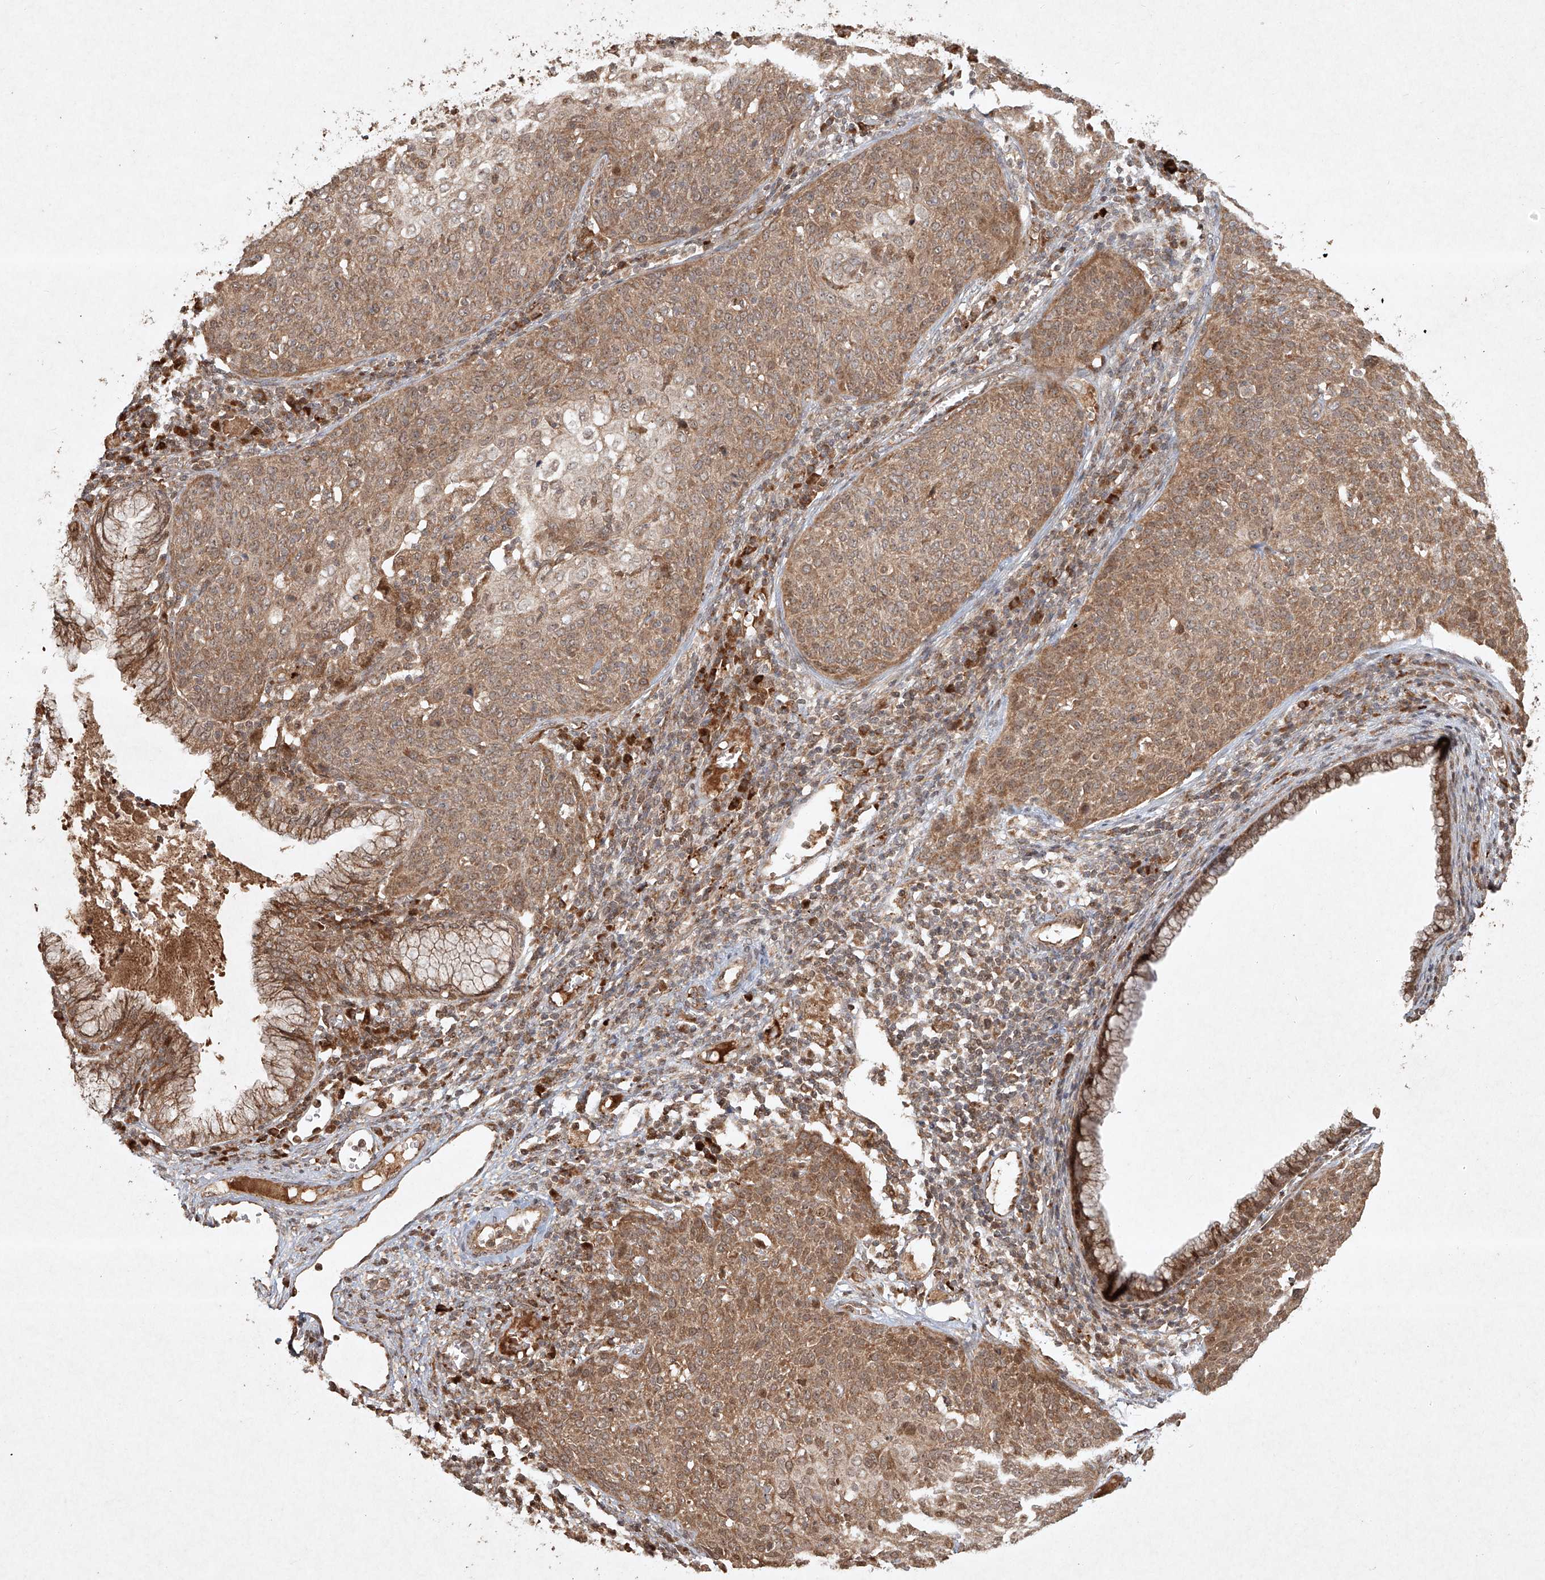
{"staining": {"intensity": "moderate", "quantity": ">75%", "location": "cytoplasmic/membranous"}, "tissue": "cervical cancer", "cell_type": "Tumor cells", "image_type": "cancer", "snomed": [{"axis": "morphology", "description": "Squamous cell carcinoma, NOS"}, {"axis": "topography", "description": "Cervix"}], "caption": "Cervical squamous cell carcinoma tissue reveals moderate cytoplasmic/membranous expression in approximately >75% of tumor cells, visualized by immunohistochemistry.", "gene": "CYYR1", "patient": {"sex": "female", "age": 38}}